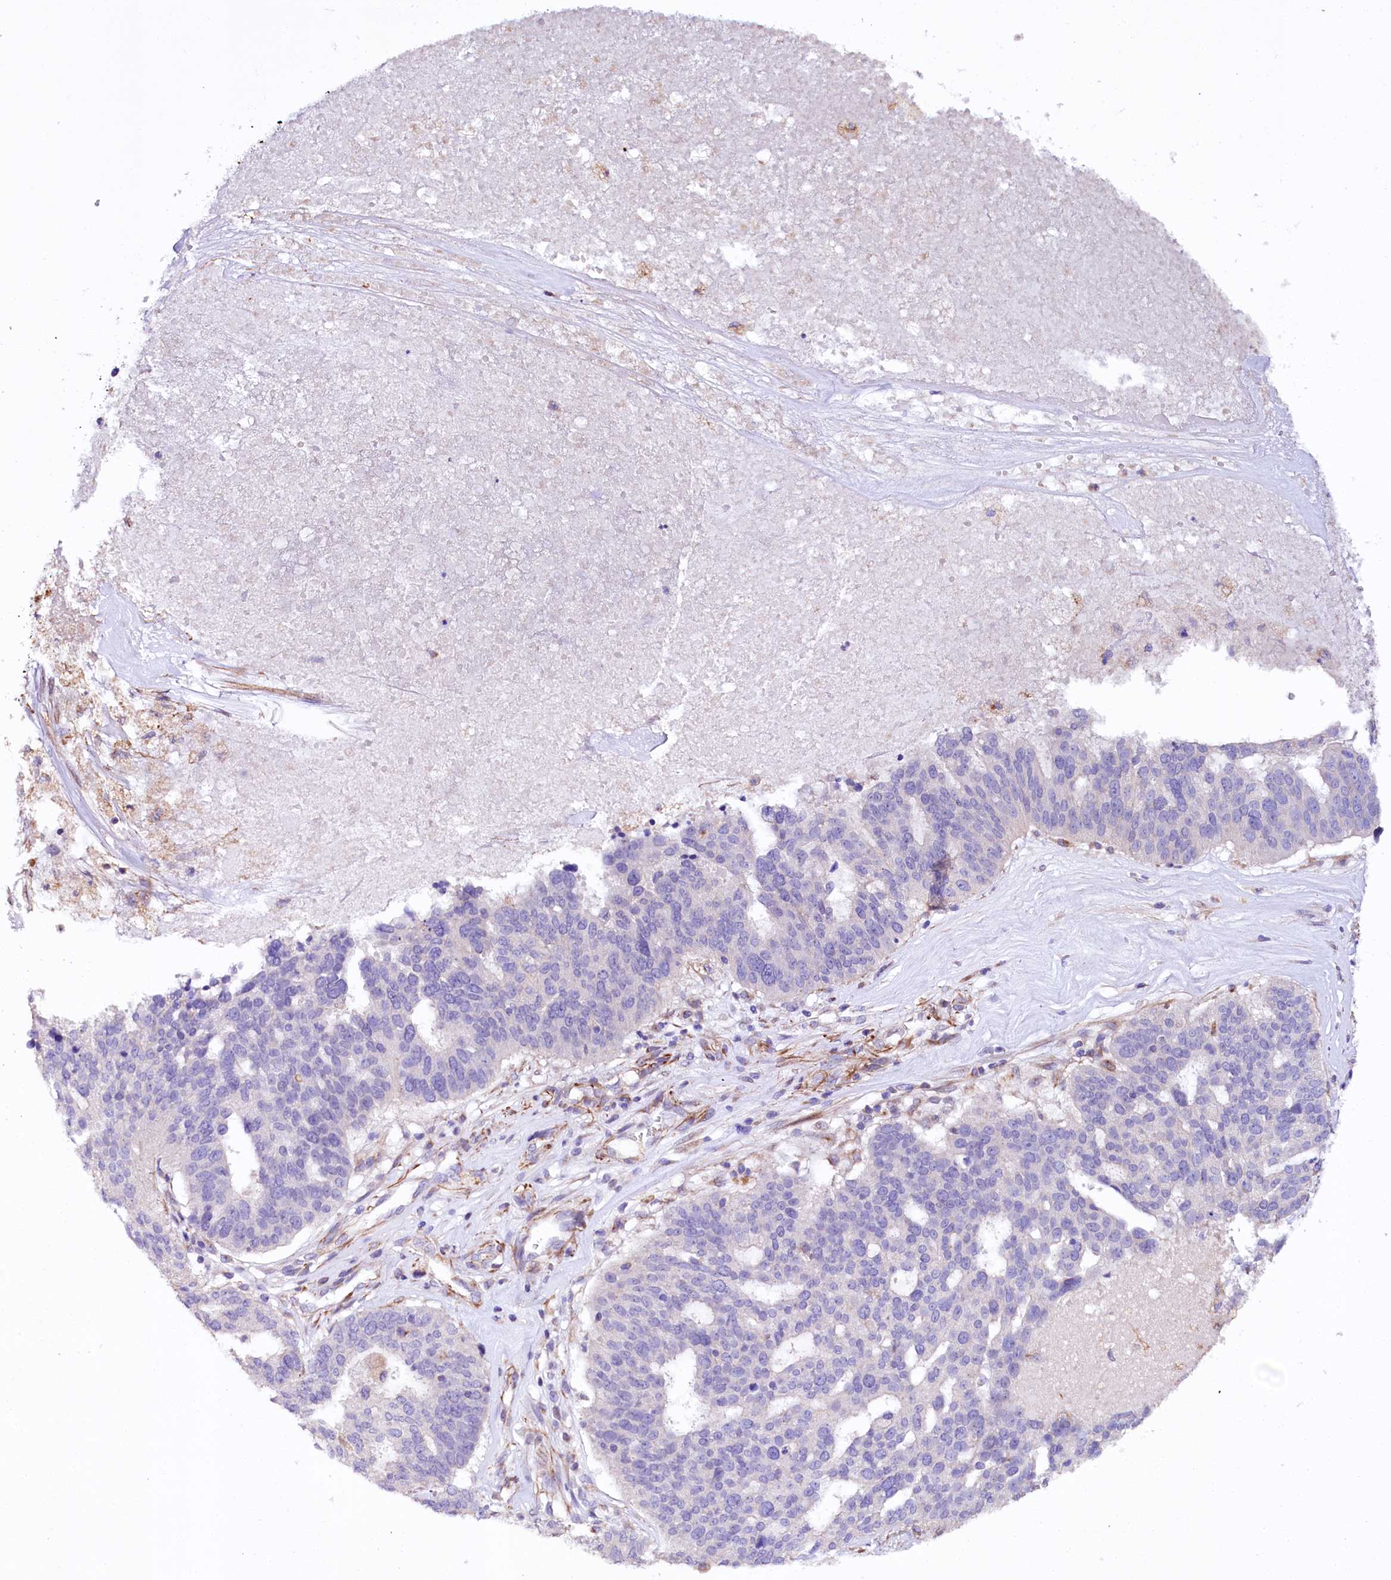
{"staining": {"intensity": "negative", "quantity": "none", "location": "none"}, "tissue": "ovarian cancer", "cell_type": "Tumor cells", "image_type": "cancer", "snomed": [{"axis": "morphology", "description": "Cystadenocarcinoma, serous, NOS"}, {"axis": "topography", "description": "Ovary"}], "caption": "An immunohistochemistry (IHC) micrograph of ovarian cancer (serous cystadenocarcinoma) is shown. There is no staining in tumor cells of ovarian cancer (serous cystadenocarcinoma).", "gene": "TTC12", "patient": {"sex": "female", "age": 59}}